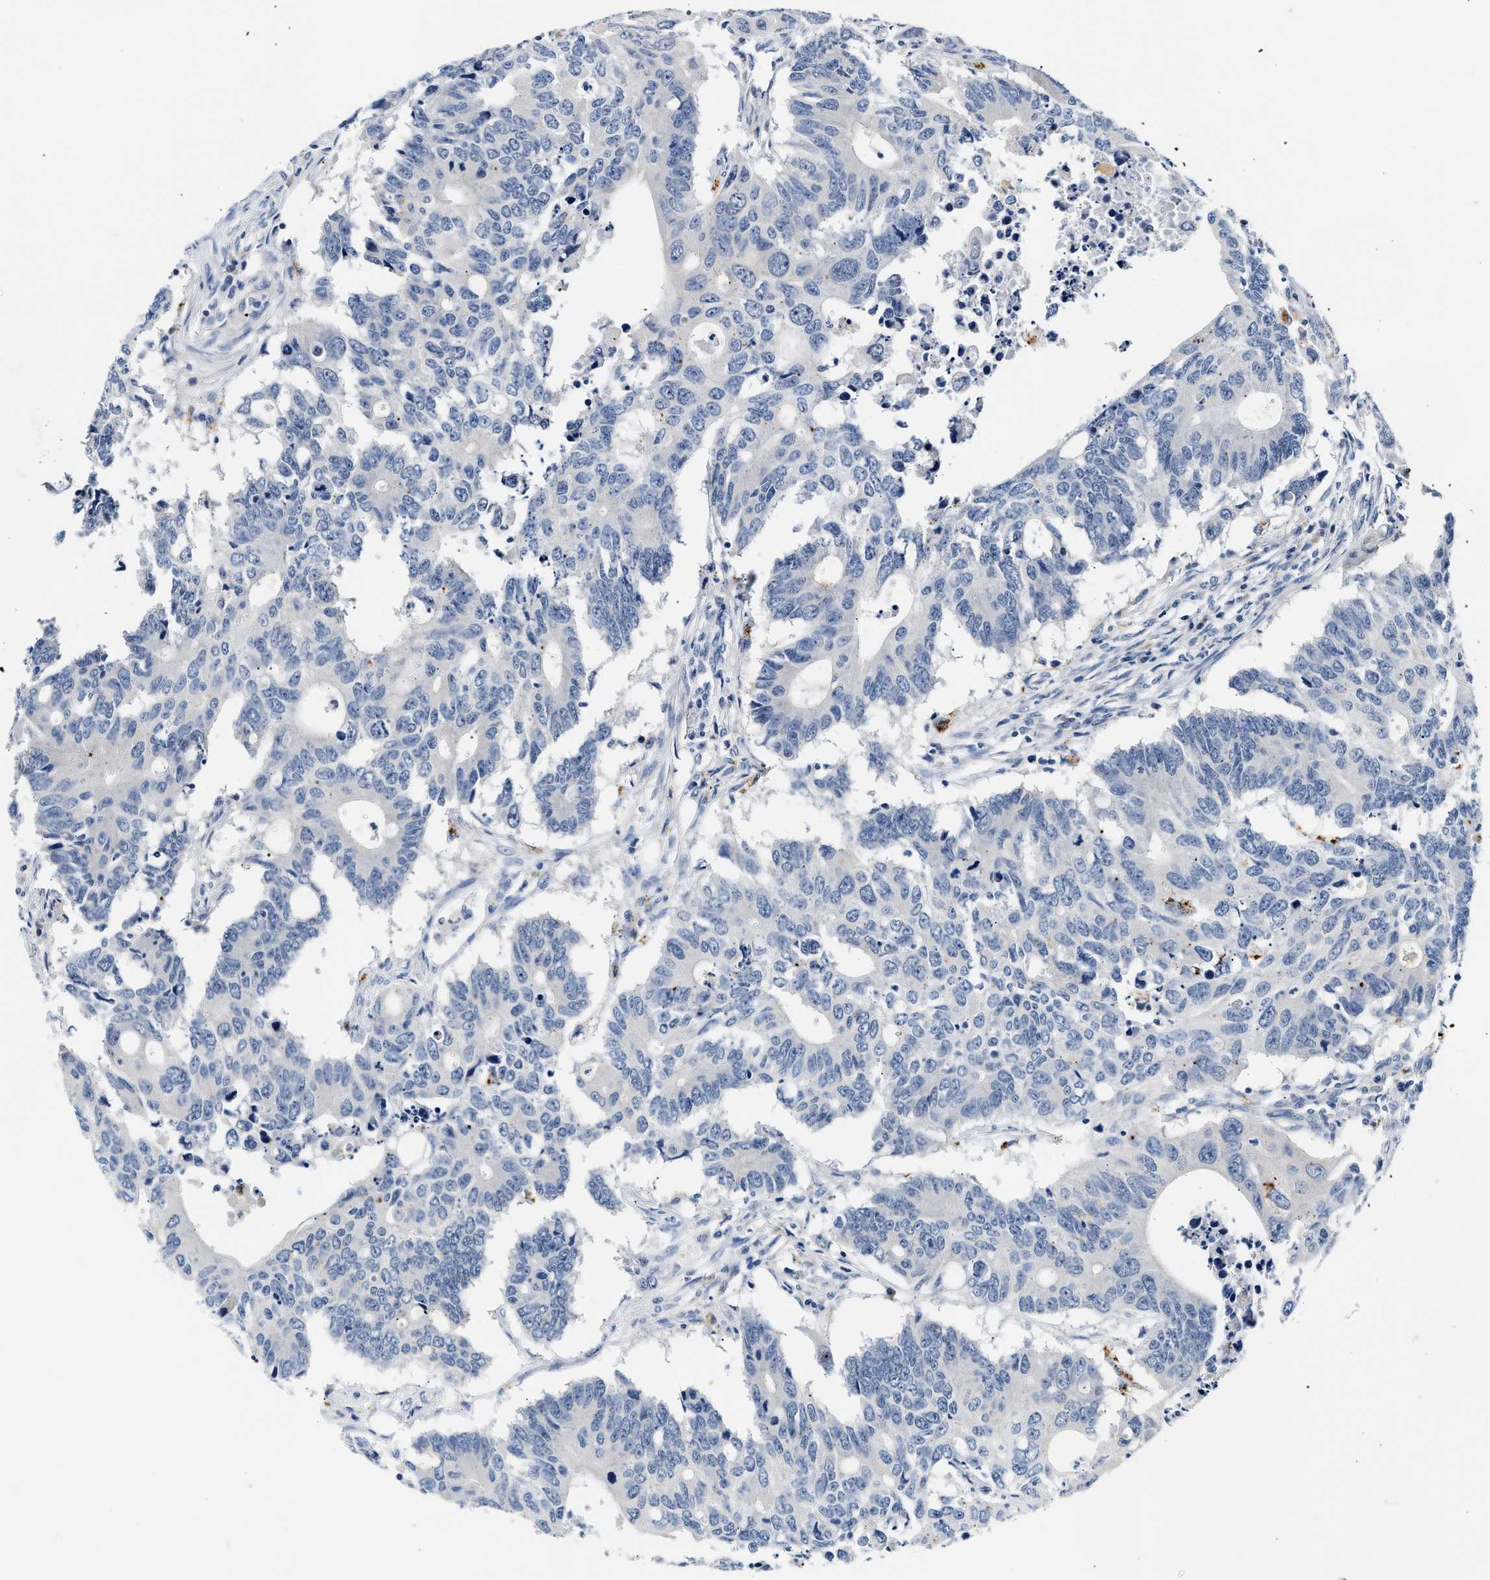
{"staining": {"intensity": "negative", "quantity": "none", "location": "none"}, "tissue": "colorectal cancer", "cell_type": "Tumor cells", "image_type": "cancer", "snomed": [{"axis": "morphology", "description": "Adenocarcinoma, NOS"}, {"axis": "topography", "description": "Colon"}], "caption": "High magnification brightfield microscopy of colorectal adenocarcinoma stained with DAB (3,3'-diaminobenzidine) (brown) and counterstained with hematoxylin (blue): tumor cells show no significant staining.", "gene": "MED22", "patient": {"sex": "male", "age": 71}}